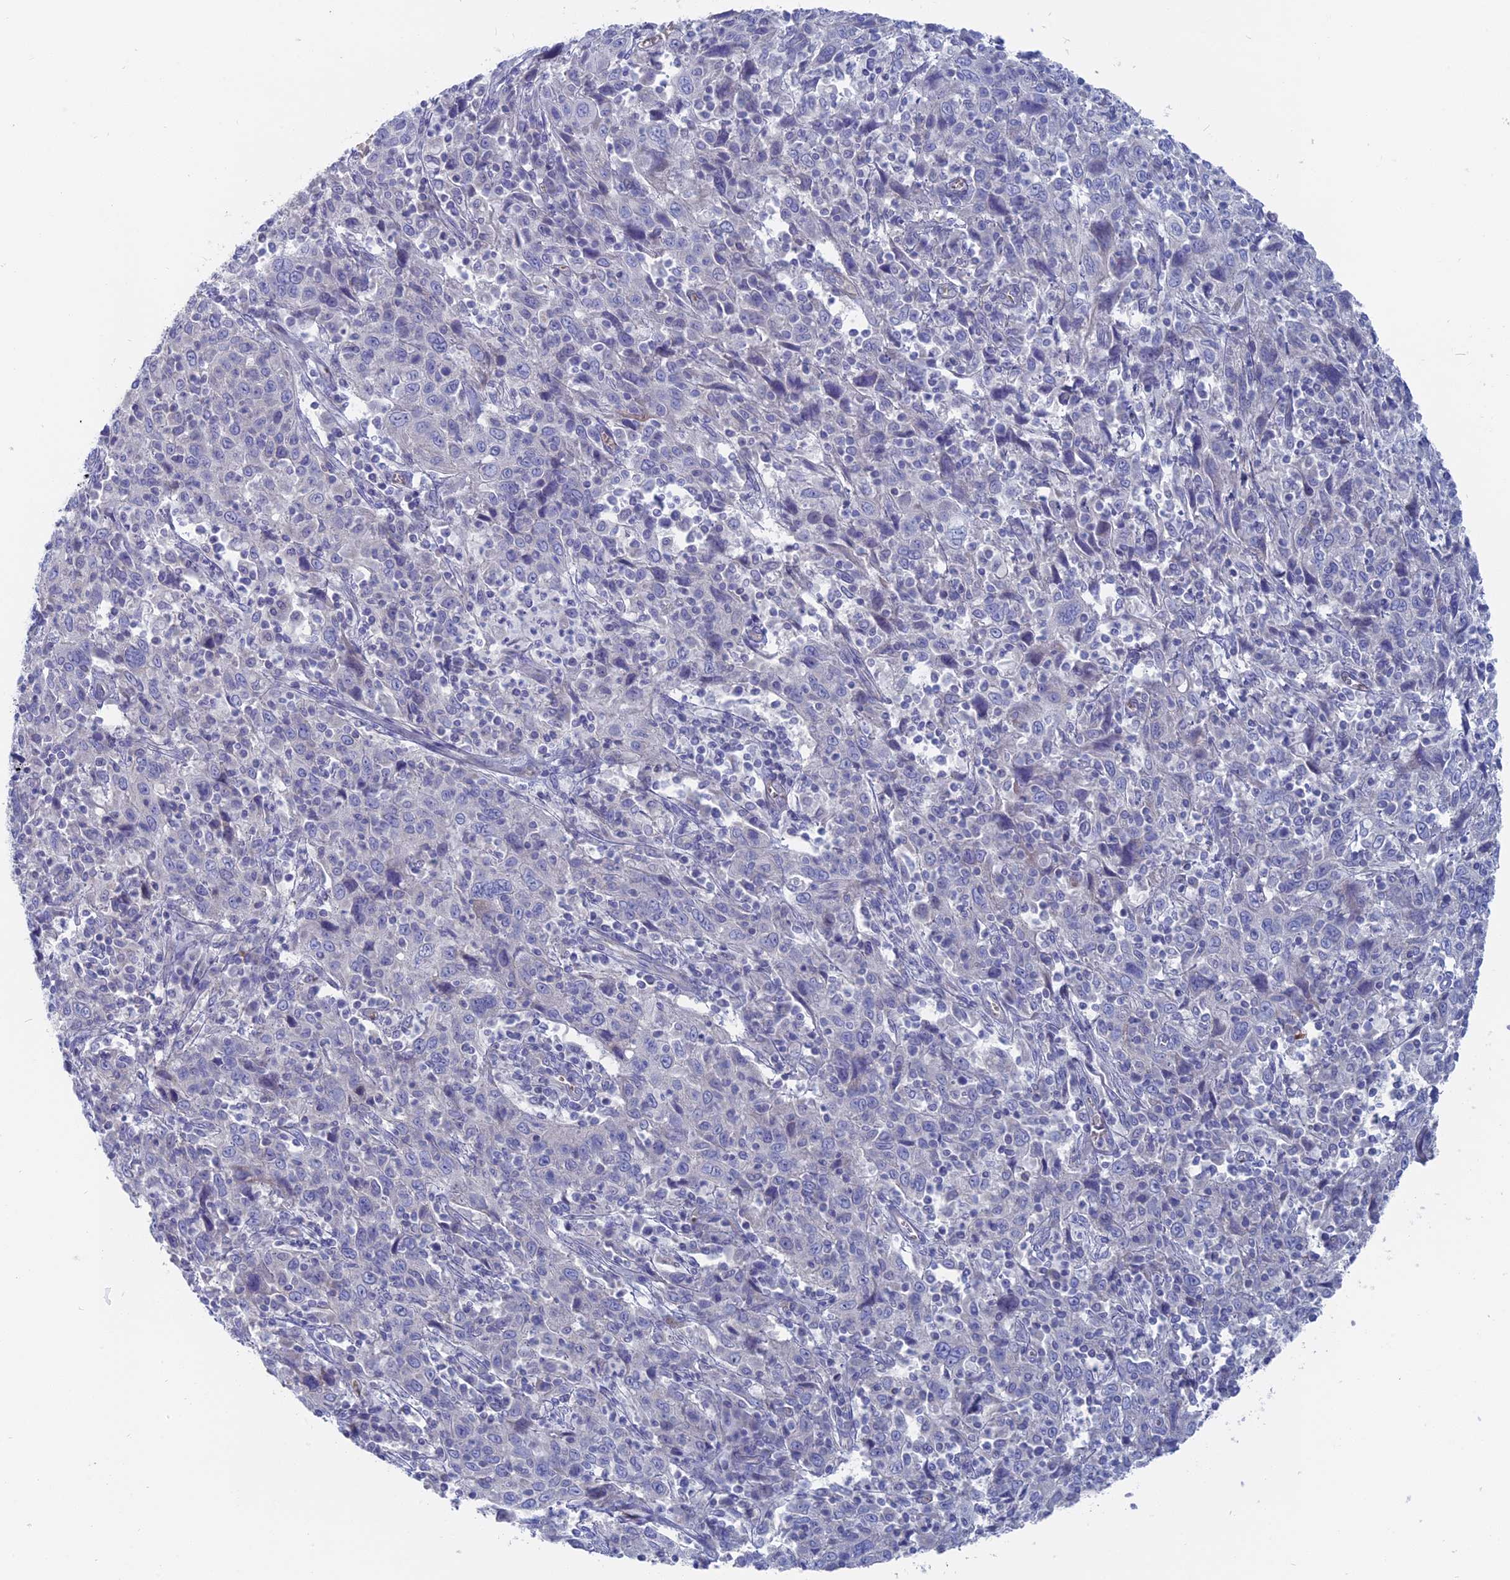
{"staining": {"intensity": "negative", "quantity": "none", "location": "none"}, "tissue": "cervical cancer", "cell_type": "Tumor cells", "image_type": "cancer", "snomed": [{"axis": "morphology", "description": "Squamous cell carcinoma, NOS"}, {"axis": "topography", "description": "Cervix"}], "caption": "The image displays no staining of tumor cells in squamous cell carcinoma (cervical). The staining is performed using DAB (3,3'-diaminobenzidine) brown chromogen with nuclei counter-stained in using hematoxylin.", "gene": "TBC1D30", "patient": {"sex": "female", "age": 46}}